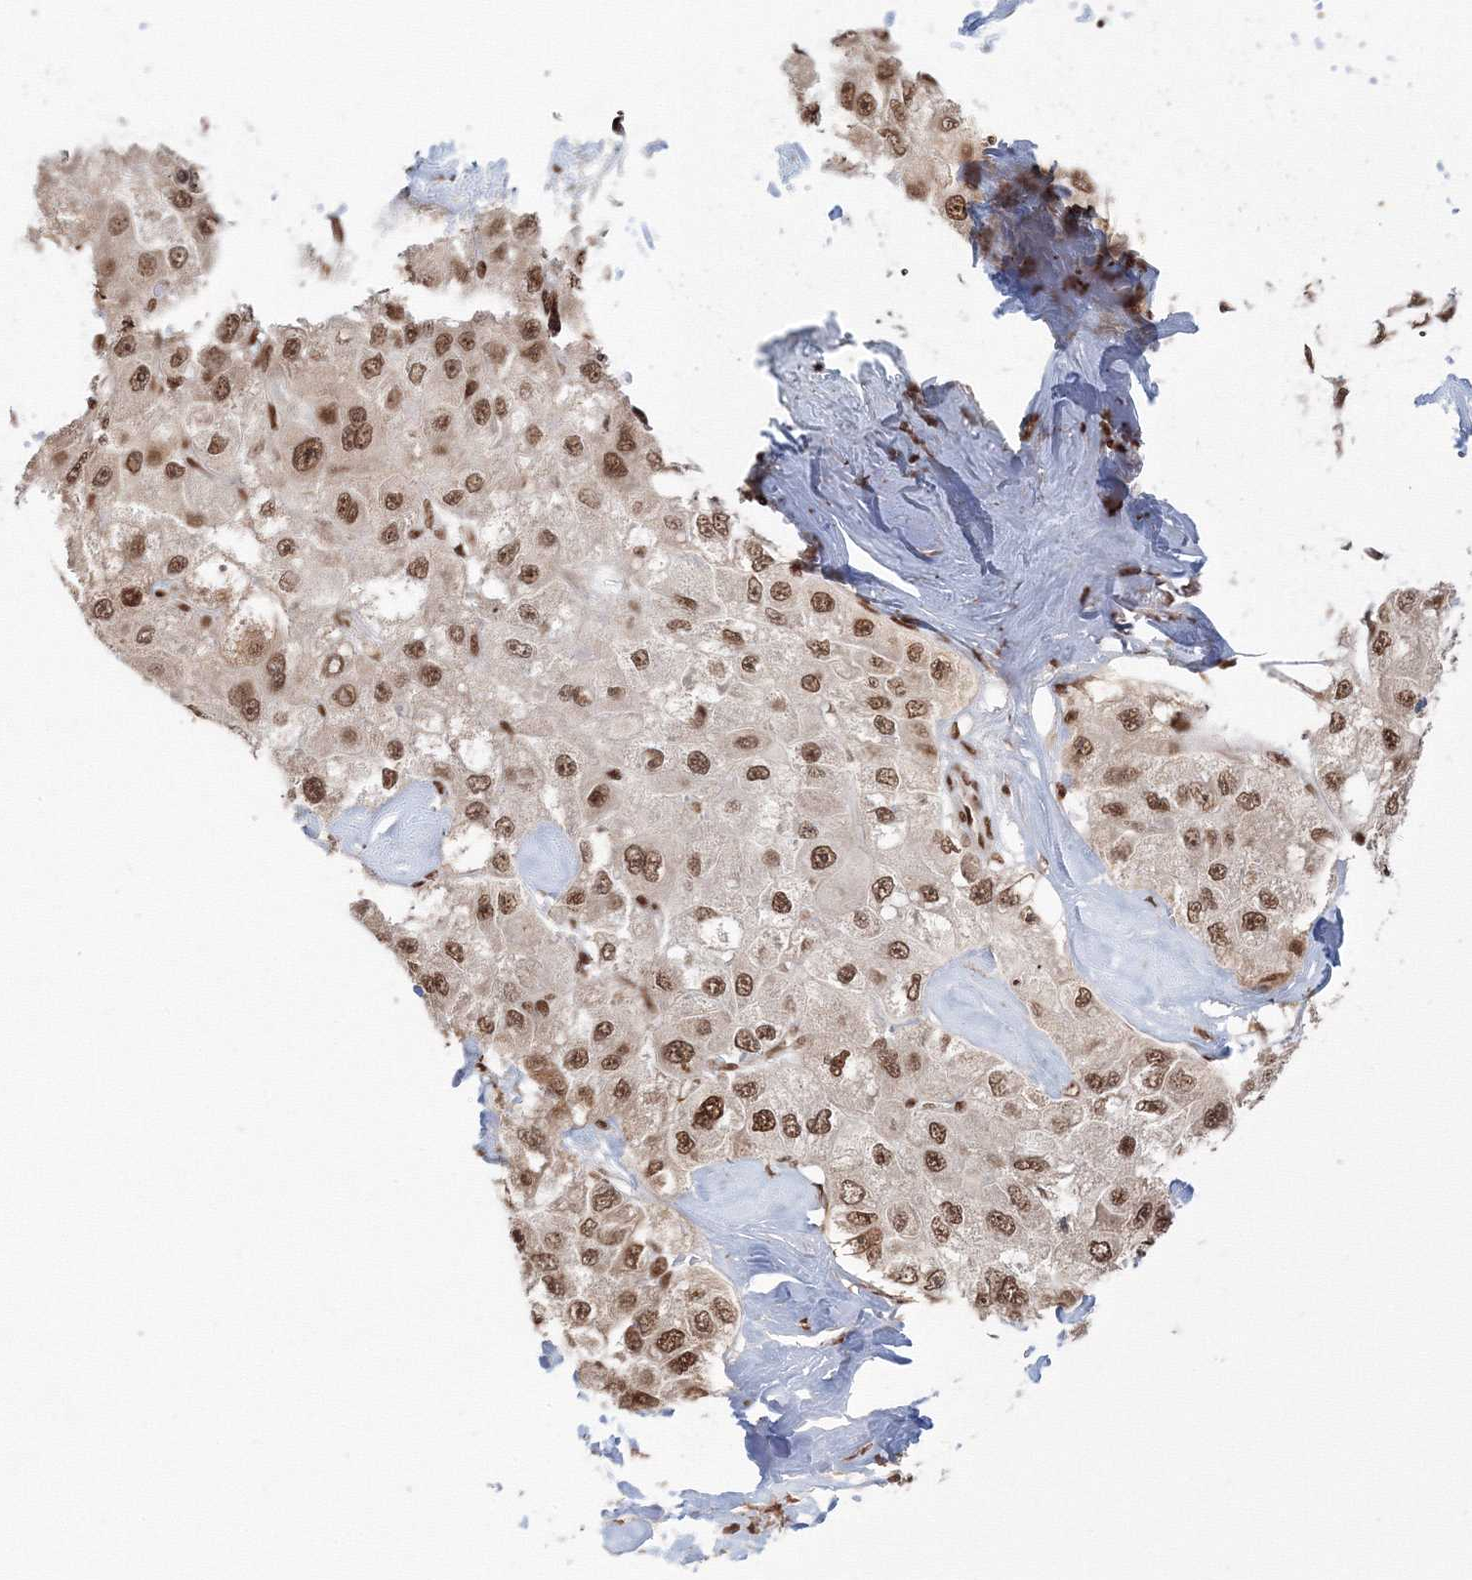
{"staining": {"intensity": "moderate", "quantity": ">75%", "location": "nuclear"}, "tissue": "liver cancer", "cell_type": "Tumor cells", "image_type": "cancer", "snomed": [{"axis": "morphology", "description": "Carcinoma, Hepatocellular, NOS"}, {"axis": "topography", "description": "Liver"}], "caption": "An image showing moderate nuclear expression in about >75% of tumor cells in liver hepatocellular carcinoma, as visualized by brown immunohistochemical staining.", "gene": "KIF20A", "patient": {"sex": "male", "age": 80}}